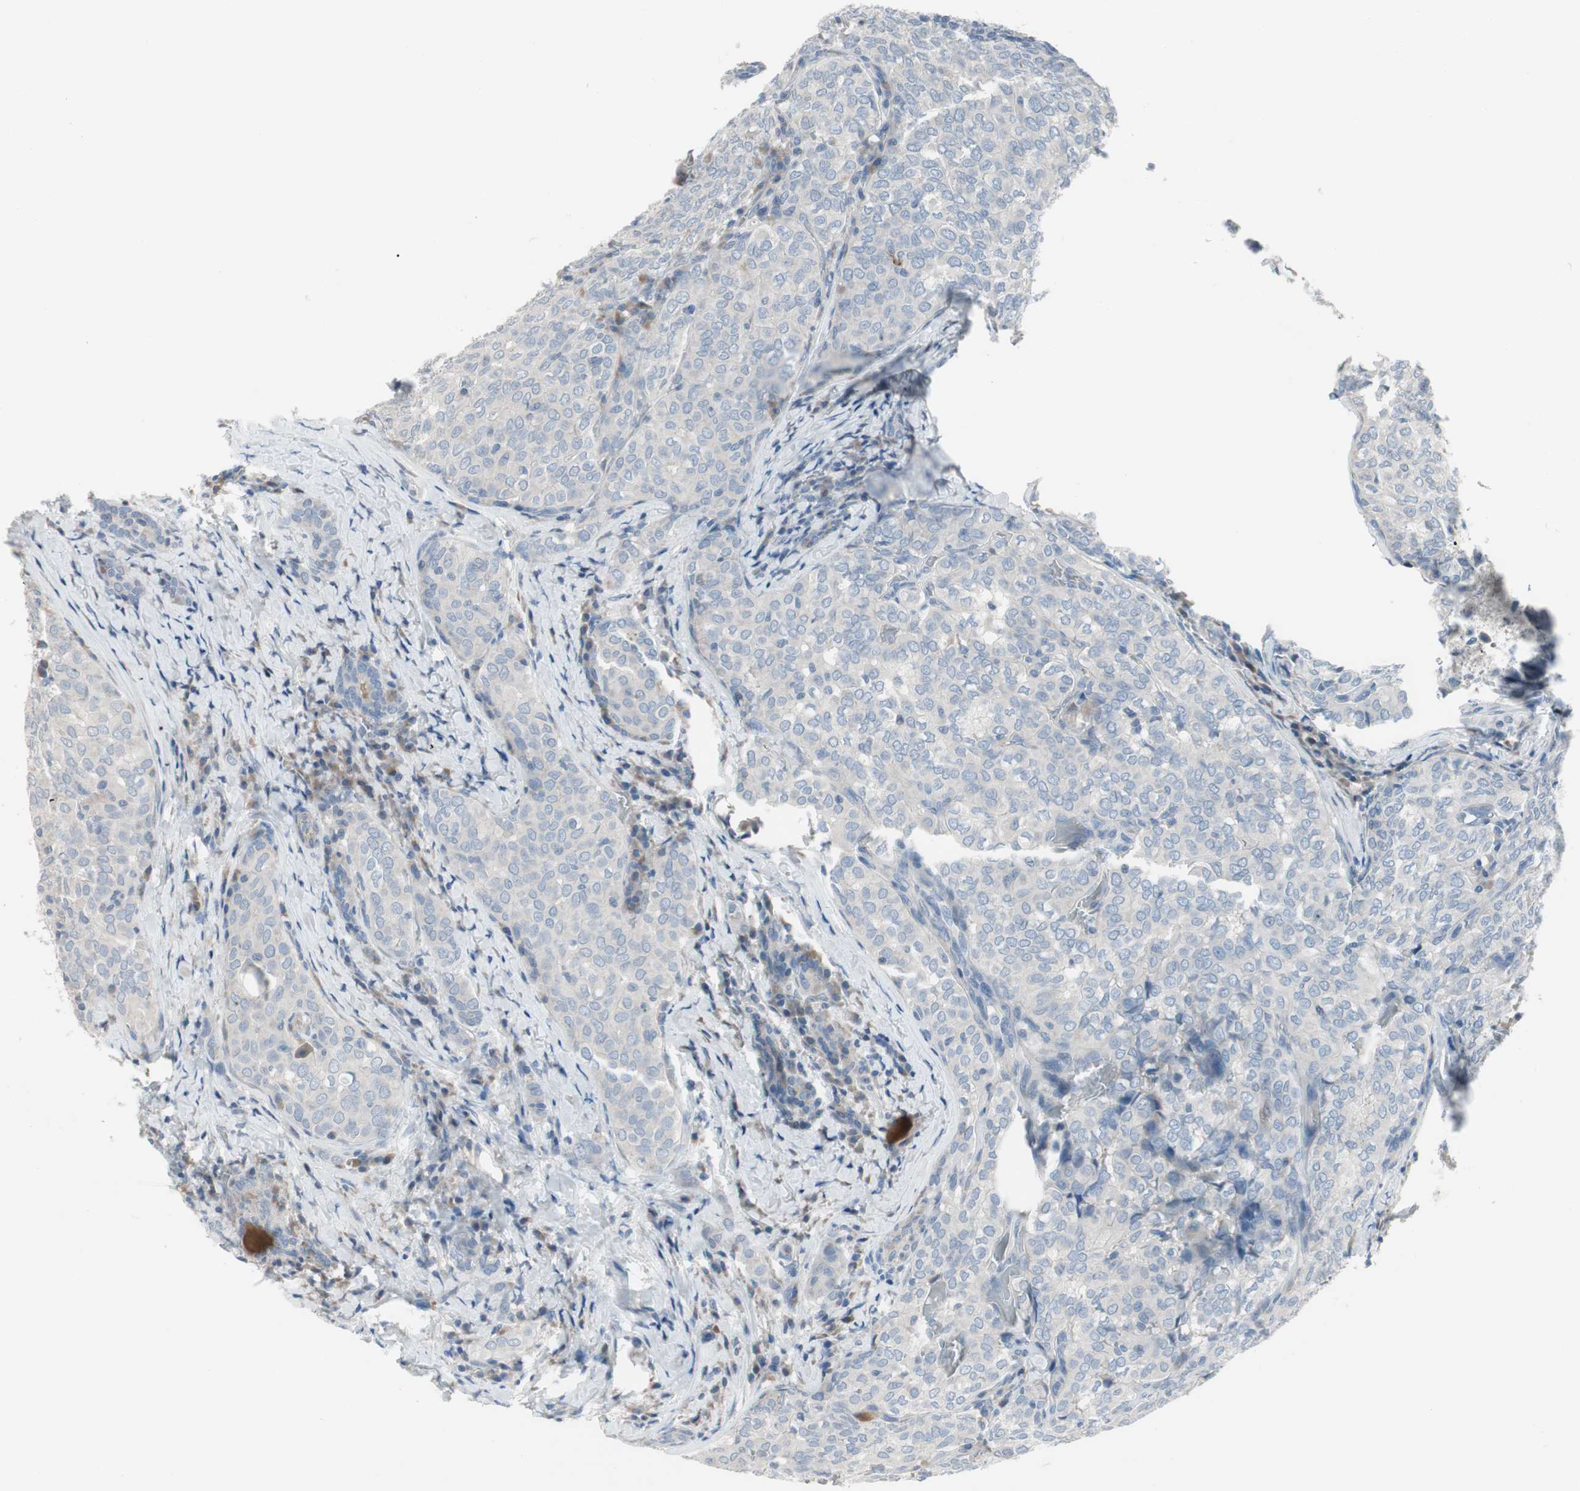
{"staining": {"intensity": "negative", "quantity": "none", "location": "none"}, "tissue": "thyroid cancer", "cell_type": "Tumor cells", "image_type": "cancer", "snomed": [{"axis": "morphology", "description": "Normal tissue, NOS"}, {"axis": "morphology", "description": "Papillary adenocarcinoma, NOS"}, {"axis": "topography", "description": "Thyroid gland"}], "caption": "The immunohistochemistry (IHC) histopathology image has no significant positivity in tumor cells of thyroid cancer tissue.", "gene": "PIGR", "patient": {"sex": "female", "age": 30}}